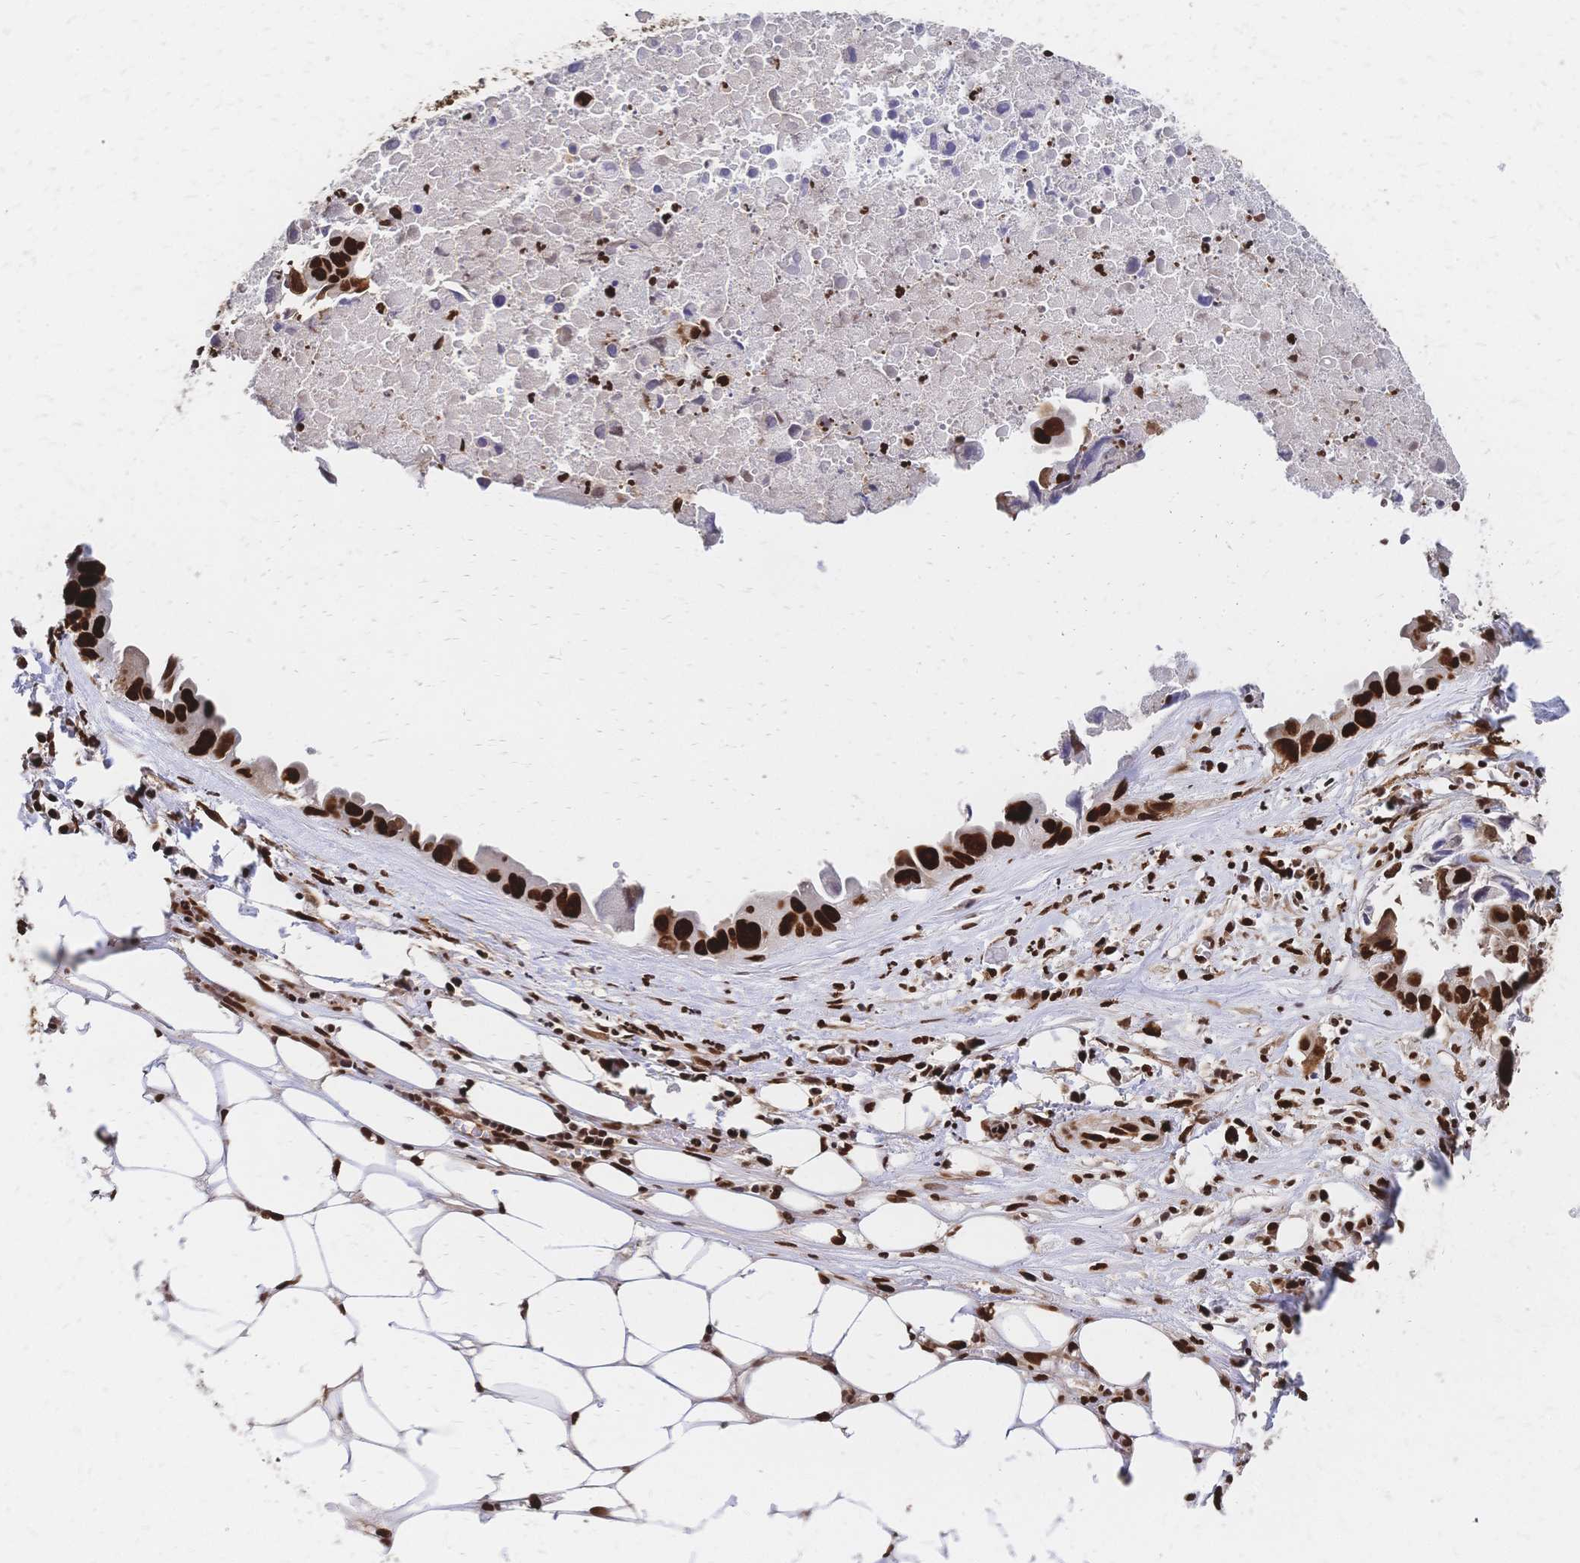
{"staining": {"intensity": "strong", "quantity": ">75%", "location": "nuclear"}, "tissue": "lung cancer", "cell_type": "Tumor cells", "image_type": "cancer", "snomed": [{"axis": "morphology", "description": "Adenocarcinoma, NOS"}, {"axis": "topography", "description": "Lymph node"}, {"axis": "topography", "description": "Lung"}], "caption": "Adenocarcinoma (lung) stained with a protein marker shows strong staining in tumor cells.", "gene": "HDGF", "patient": {"sex": "male", "age": 64}}